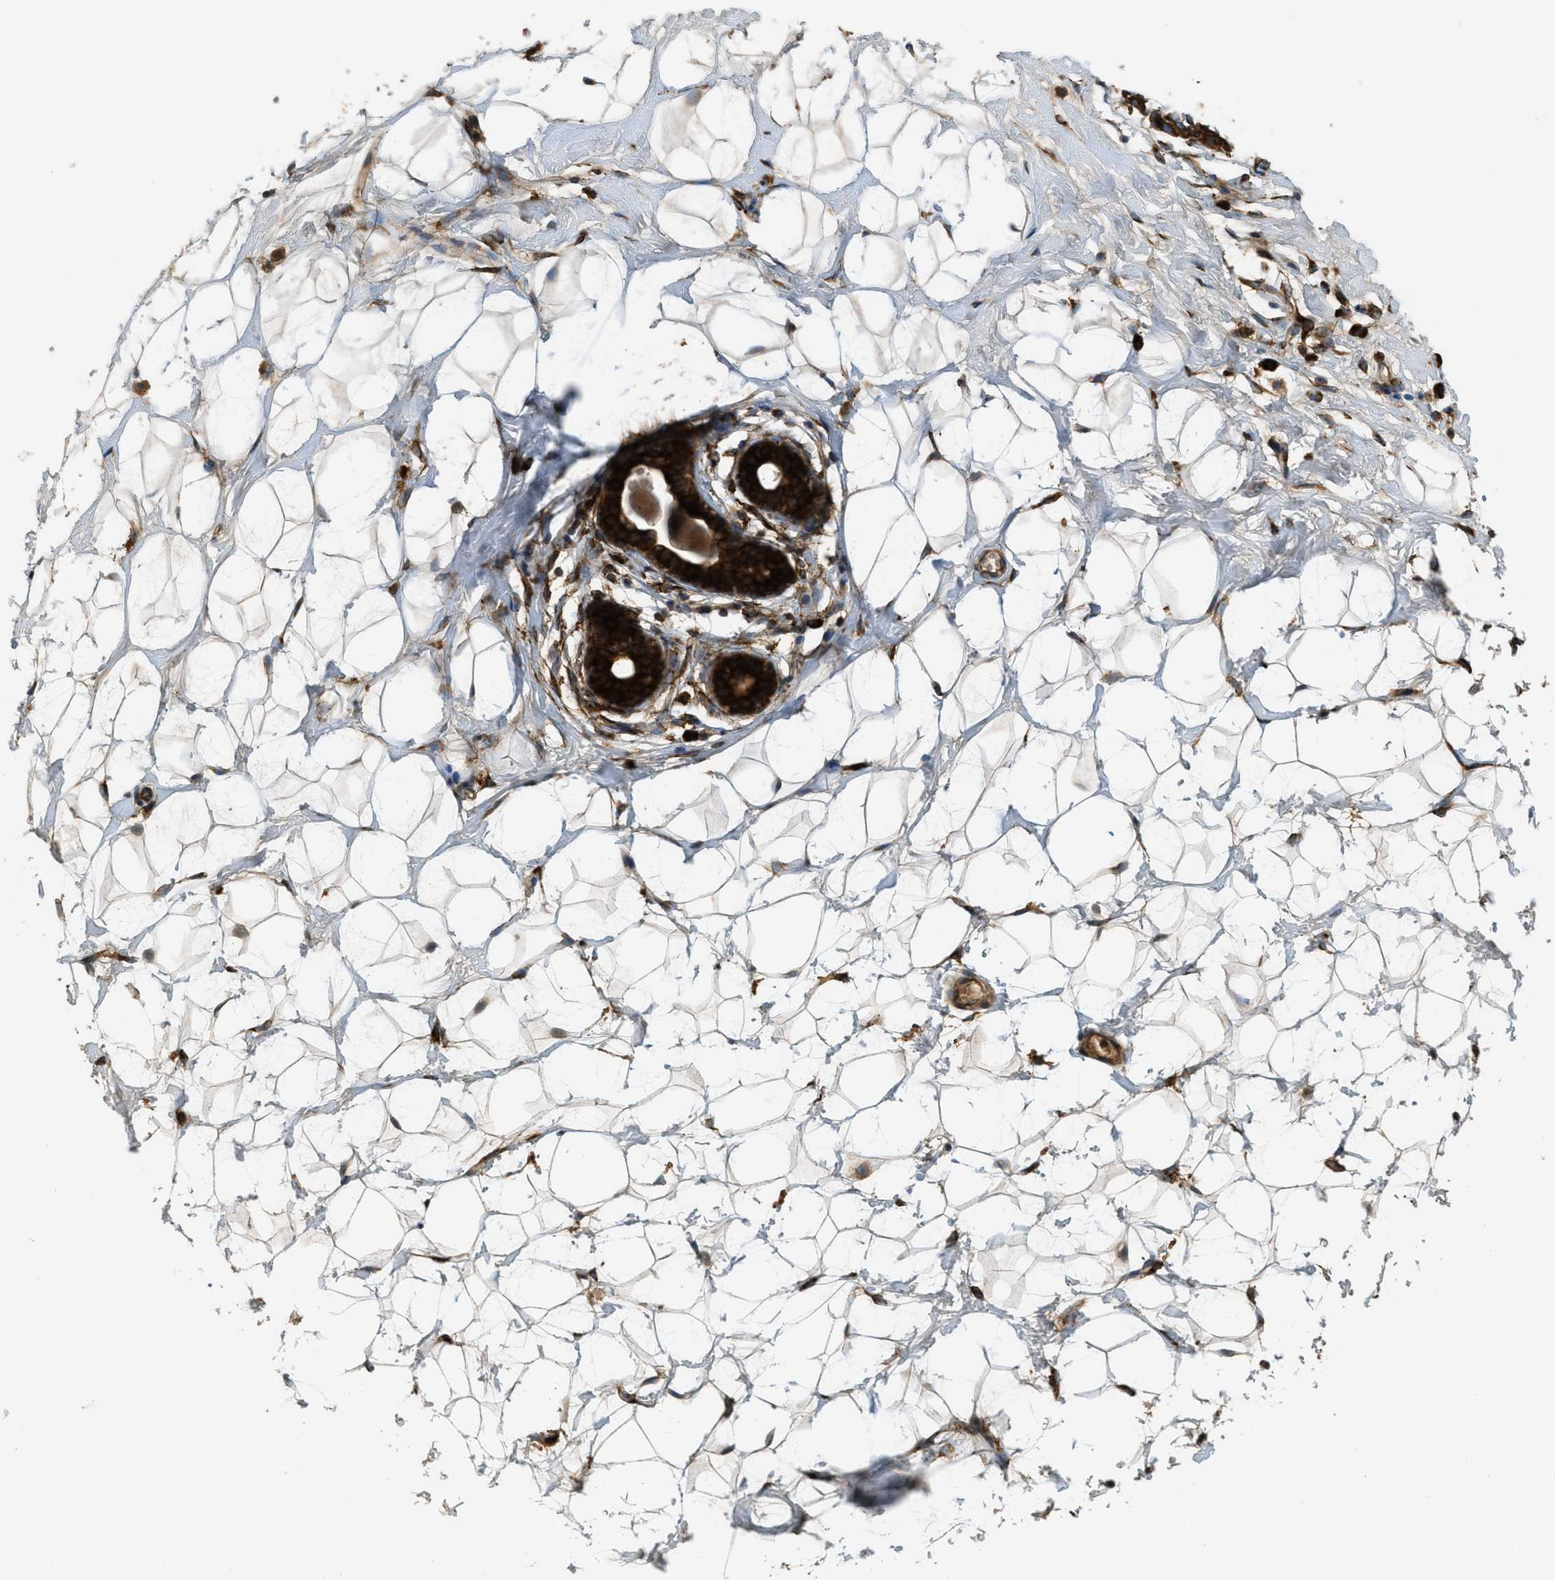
{"staining": {"intensity": "negative", "quantity": "none", "location": "none"}, "tissue": "breast", "cell_type": "Adipocytes", "image_type": "normal", "snomed": [{"axis": "morphology", "description": "Normal tissue, NOS"}, {"axis": "topography", "description": "Breast"}], "caption": "High power microscopy image of an immunohistochemistry micrograph of unremarkable breast, revealing no significant expression in adipocytes.", "gene": "PCDH18", "patient": {"sex": "female", "age": 23}}